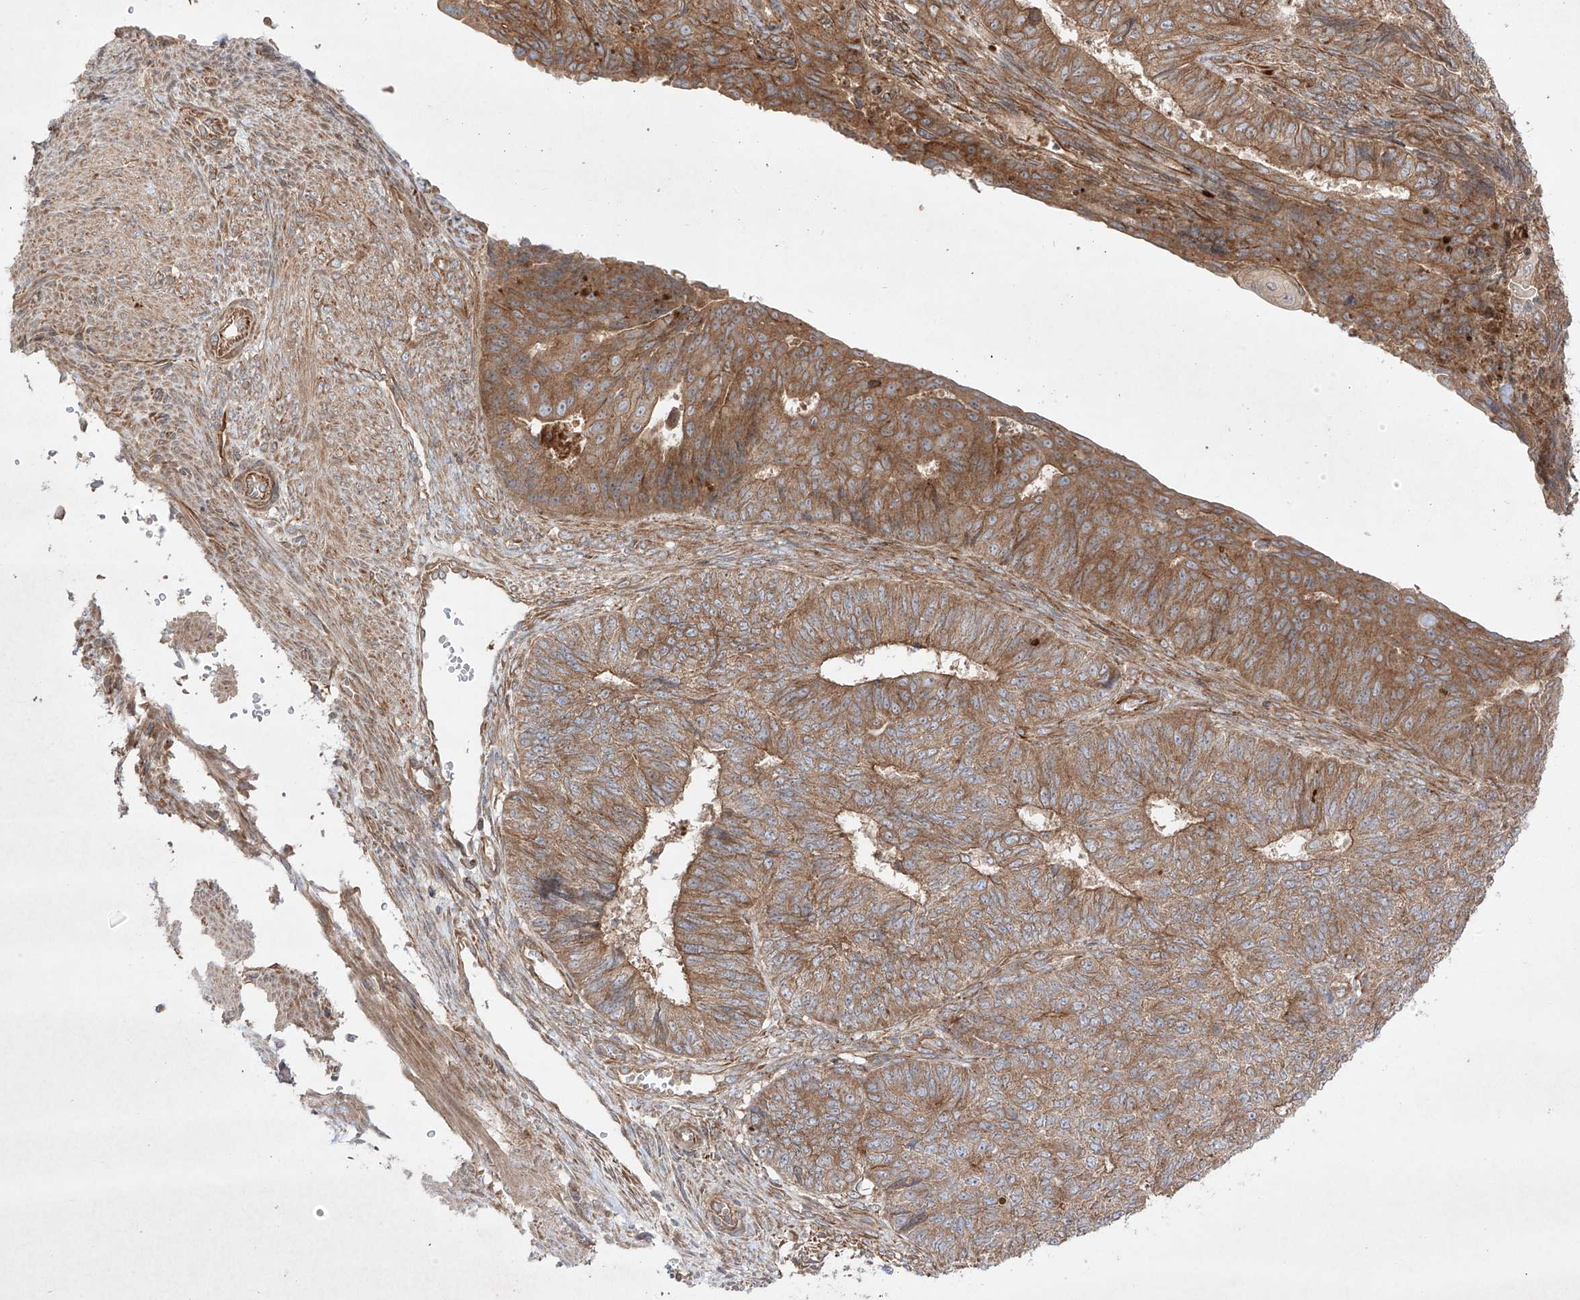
{"staining": {"intensity": "moderate", "quantity": ">75%", "location": "cytoplasmic/membranous"}, "tissue": "endometrial cancer", "cell_type": "Tumor cells", "image_type": "cancer", "snomed": [{"axis": "morphology", "description": "Adenocarcinoma, NOS"}, {"axis": "topography", "description": "Endometrium"}], "caption": "Tumor cells exhibit medium levels of moderate cytoplasmic/membranous positivity in approximately >75% of cells in human endometrial cancer.", "gene": "YKT6", "patient": {"sex": "female", "age": 32}}